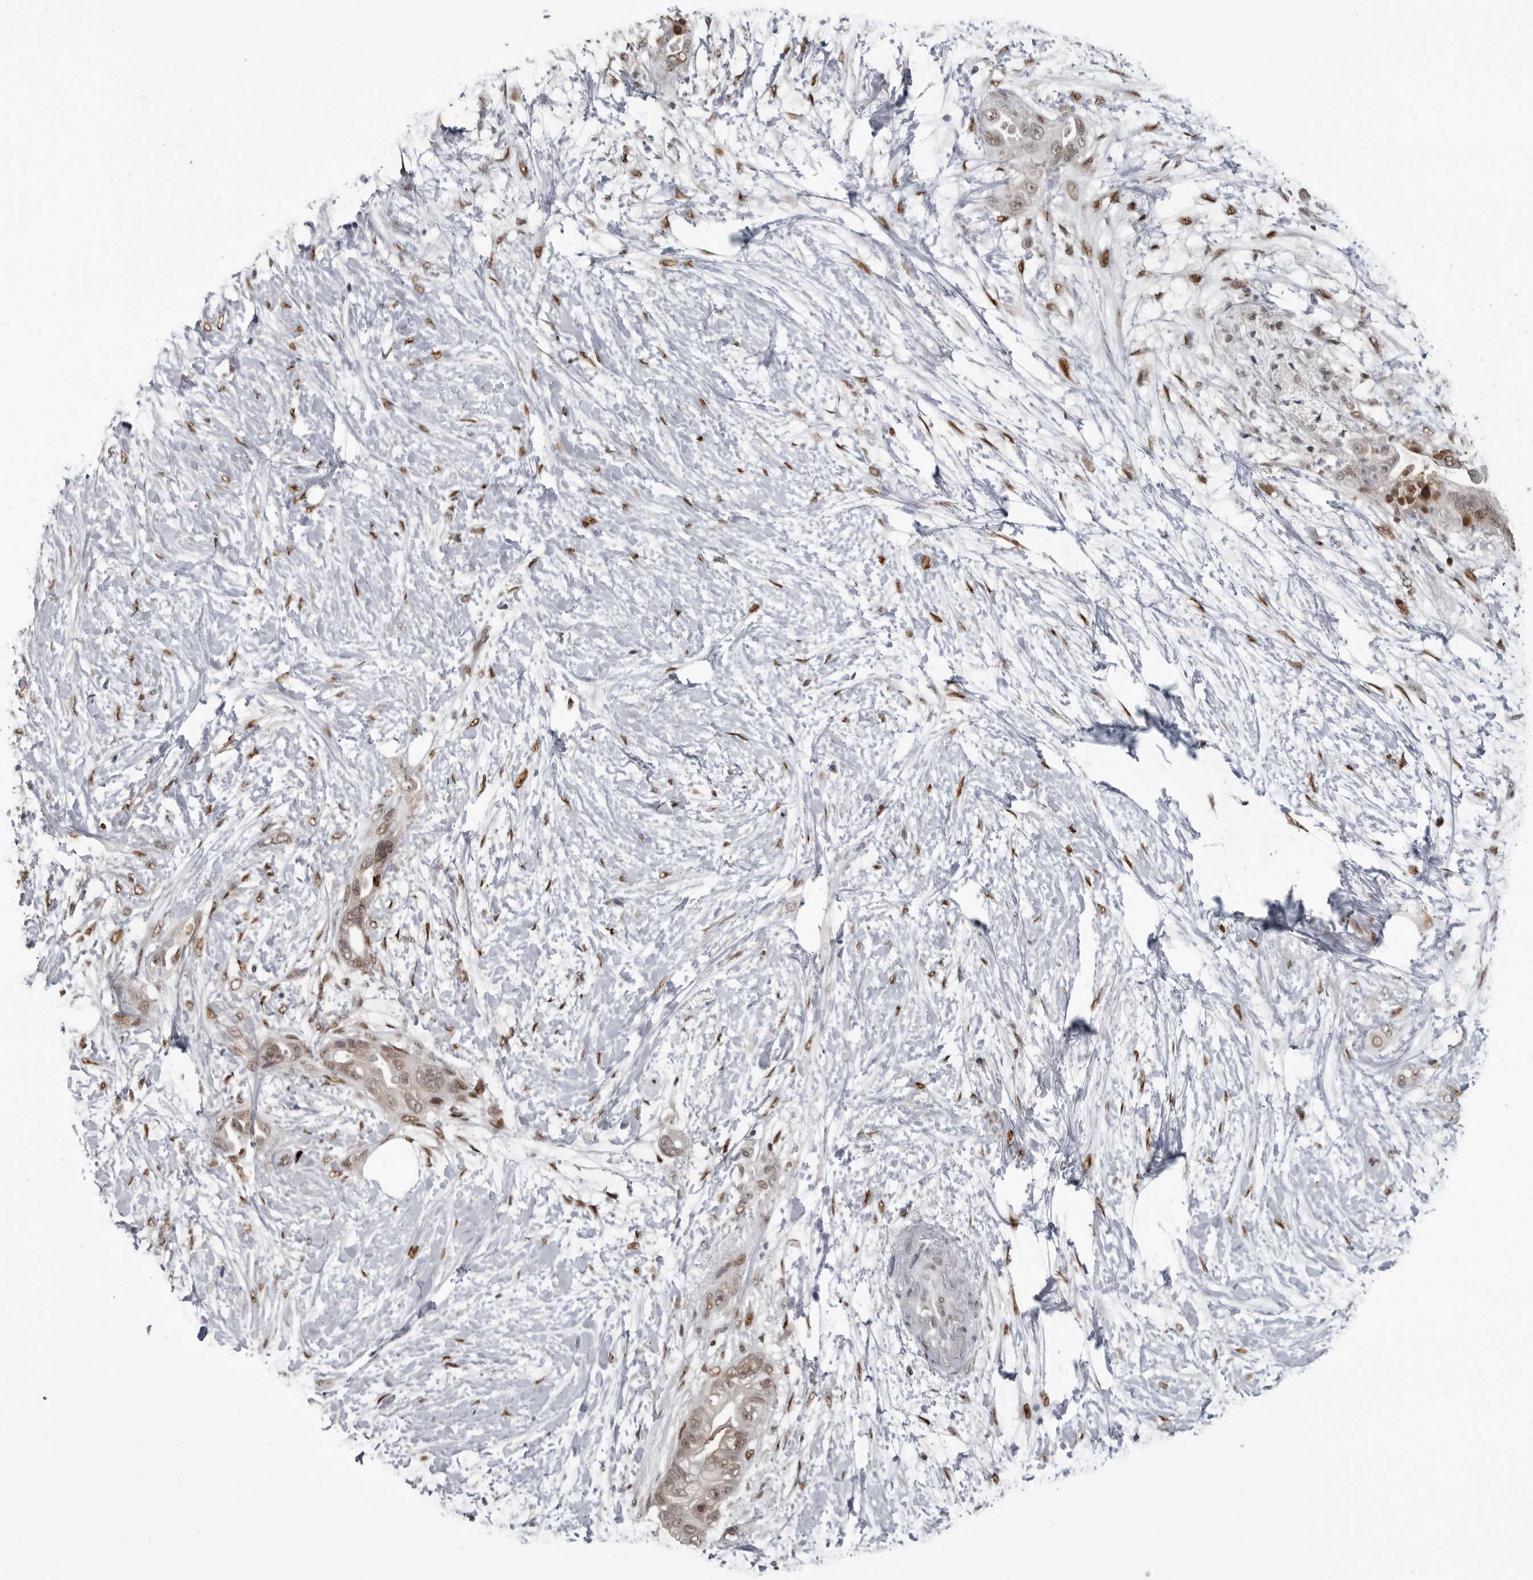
{"staining": {"intensity": "weak", "quantity": ">75%", "location": "nuclear"}, "tissue": "pancreatic cancer", "cell_type": "Tumor cells", "image_type": "cancer", "snomed": [{"axis": "morphology", "description": "Adenocarcinoma, NOS"}, {"axis": "topography", "description": "Pancreas"}], "caption": "A low amount of weak nuclear expression is identified in approximately >75% of tumor cells in pancreatic cancer tissue.", "gene": "C8orf58", "patient": {"sex": "male", "age": 53}}